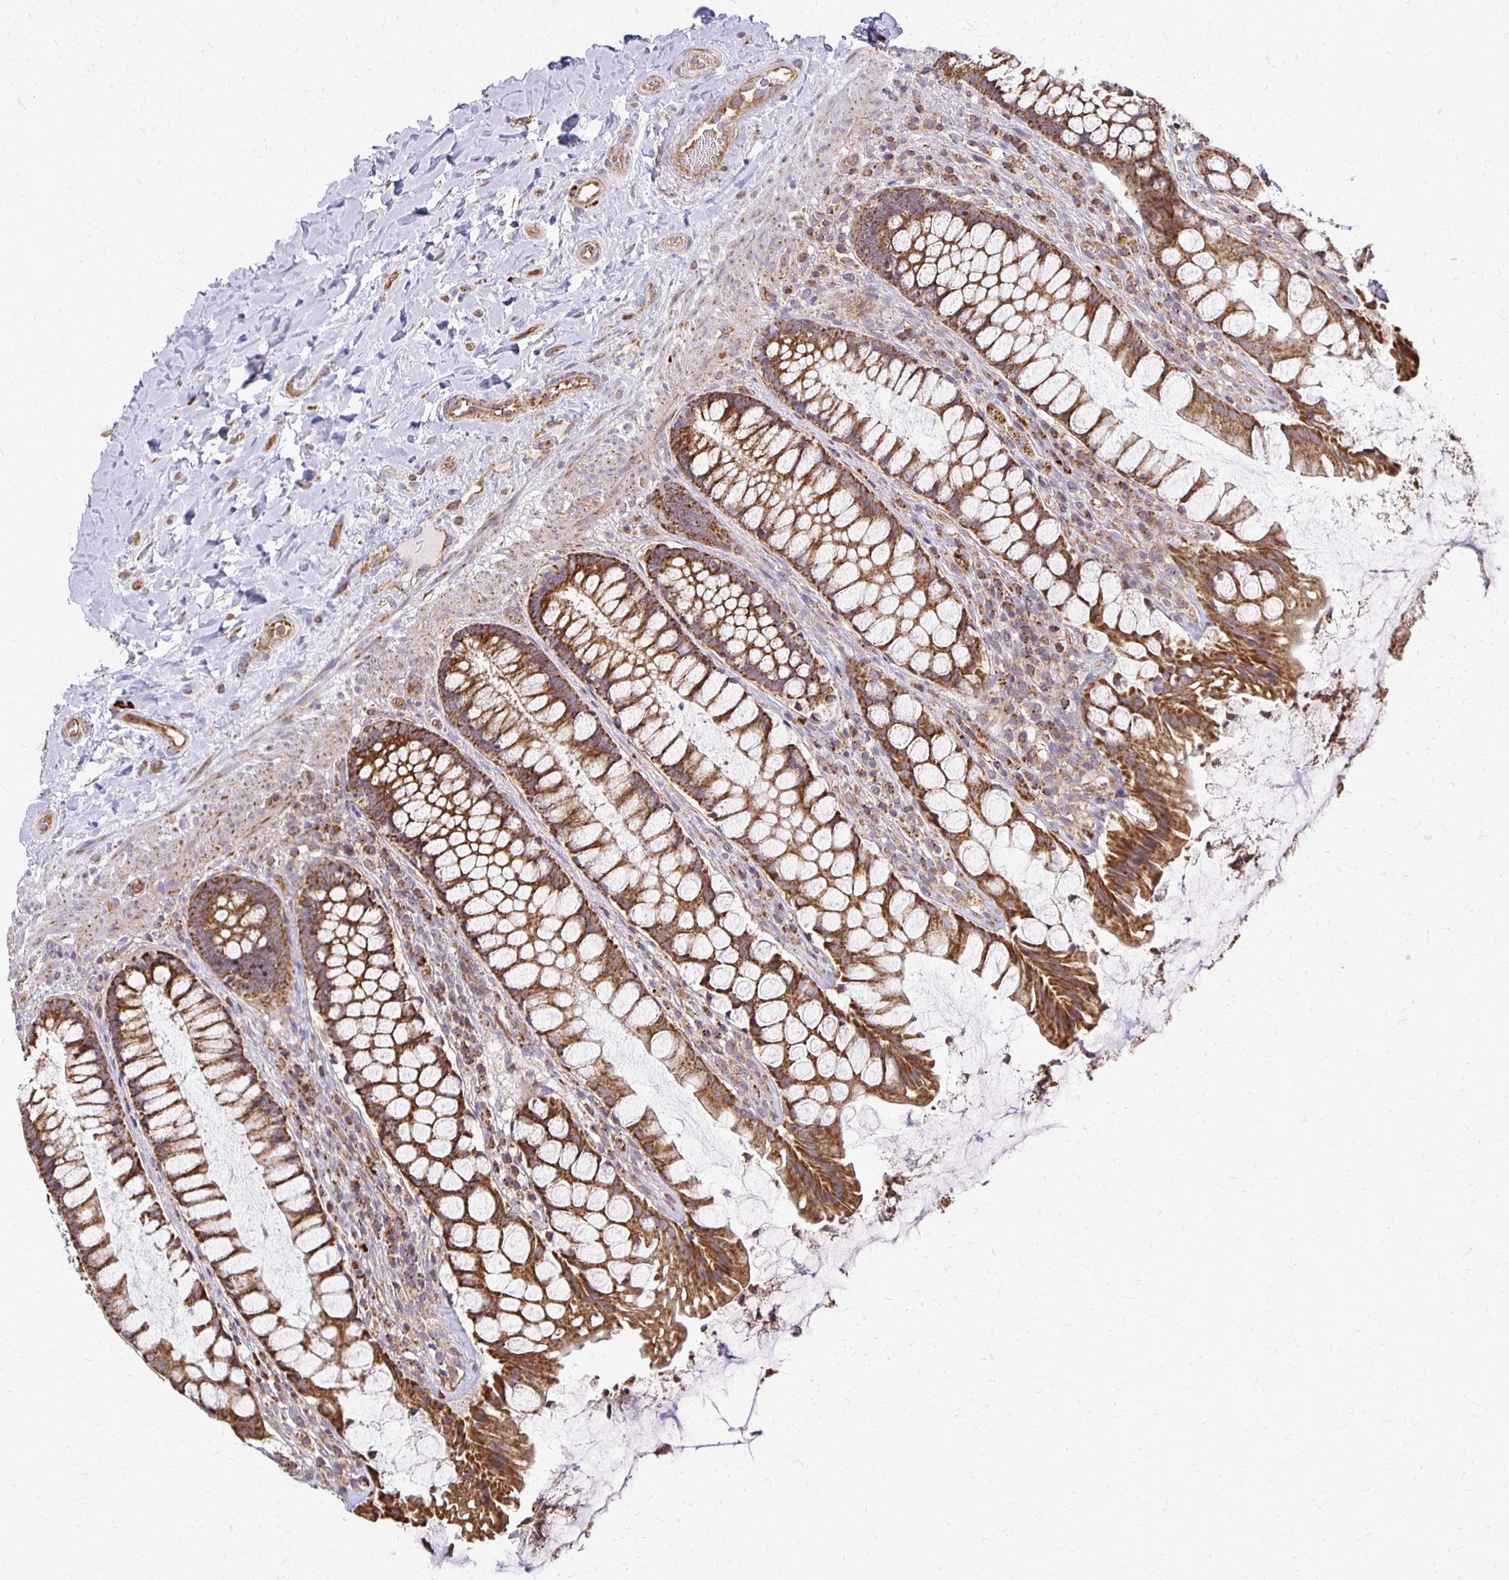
{"staining": {"intensity": "strong", "quantity": ">75%", "location": "cytoplasmic/membranous"}, "tissue": "rectum", "cell_type": "Glandular cells", "image_type": "normal", "snomed": [{"axis": "morphology", "description": "Normal tissue, NOS"}, {"axis": "topography", "description": "Rectum"}], "caption": "This micrograph displays immunohistochemistry (IHC) staining of normal rectum, with high strong cytoplasmic/membranous expression in approximately >75% of glandular cells.", "gene": "EIF4EBP2", "patient": {"sex": "female", "age": 58}}